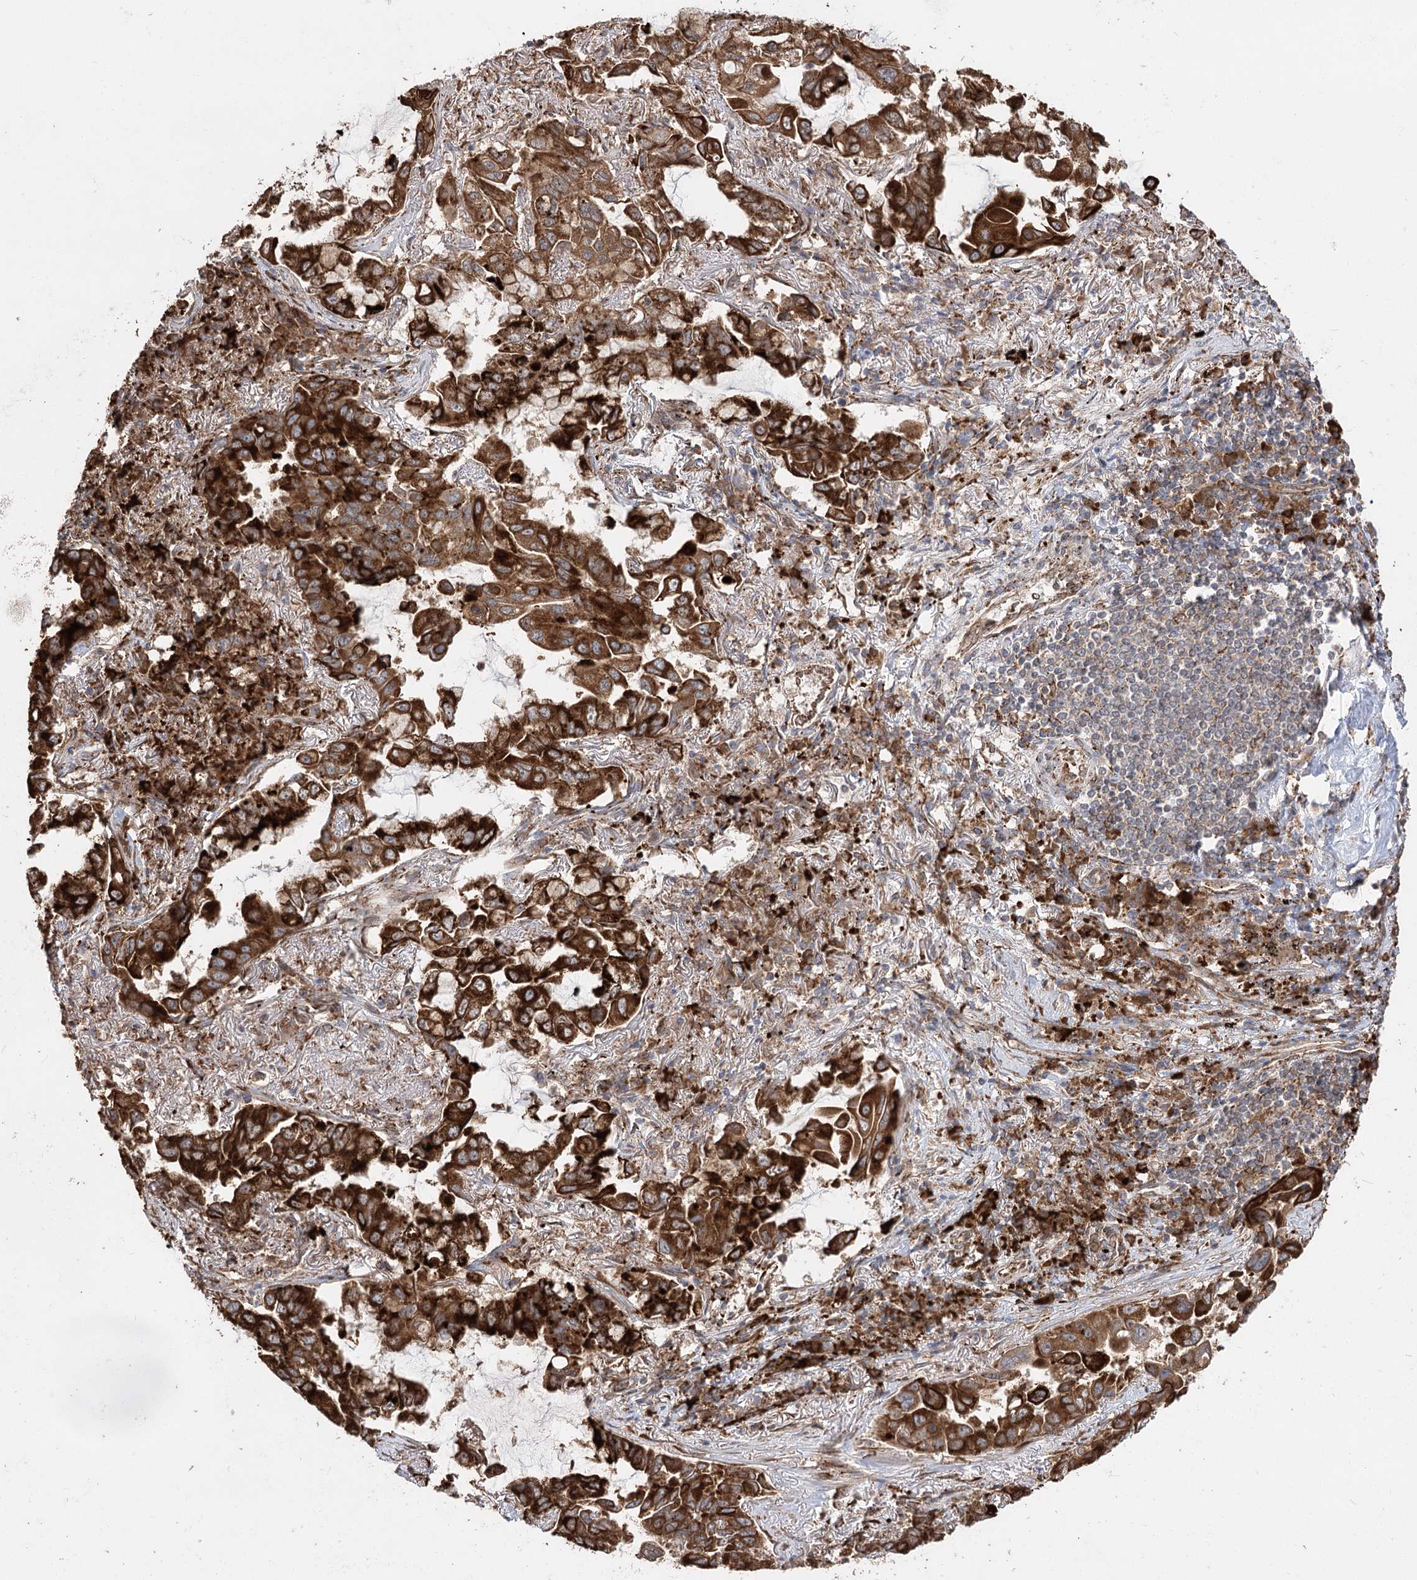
{"staining": {"intensity": "strong", "quantity": ">75%", "location": "cytoplasmic/membranous"}, "tissue": "lung cancer", "cell_type": "Tumor cells", "image_type": "cancer", "snomed": [{"axis": "morphology", "description": "Adenocarcinoma, NOS"}, {"axis": "topography", "description": "Lung"}], "caption": "Immunohistochemistry histopathology image of lung cancer stained for a protein (brown), which displays high levels of strong cytoplasmic/membranous staining in about >75% of tumor cells.", "gene": "DNAJB14", "patient": {"sex": "male", "age": 64}}